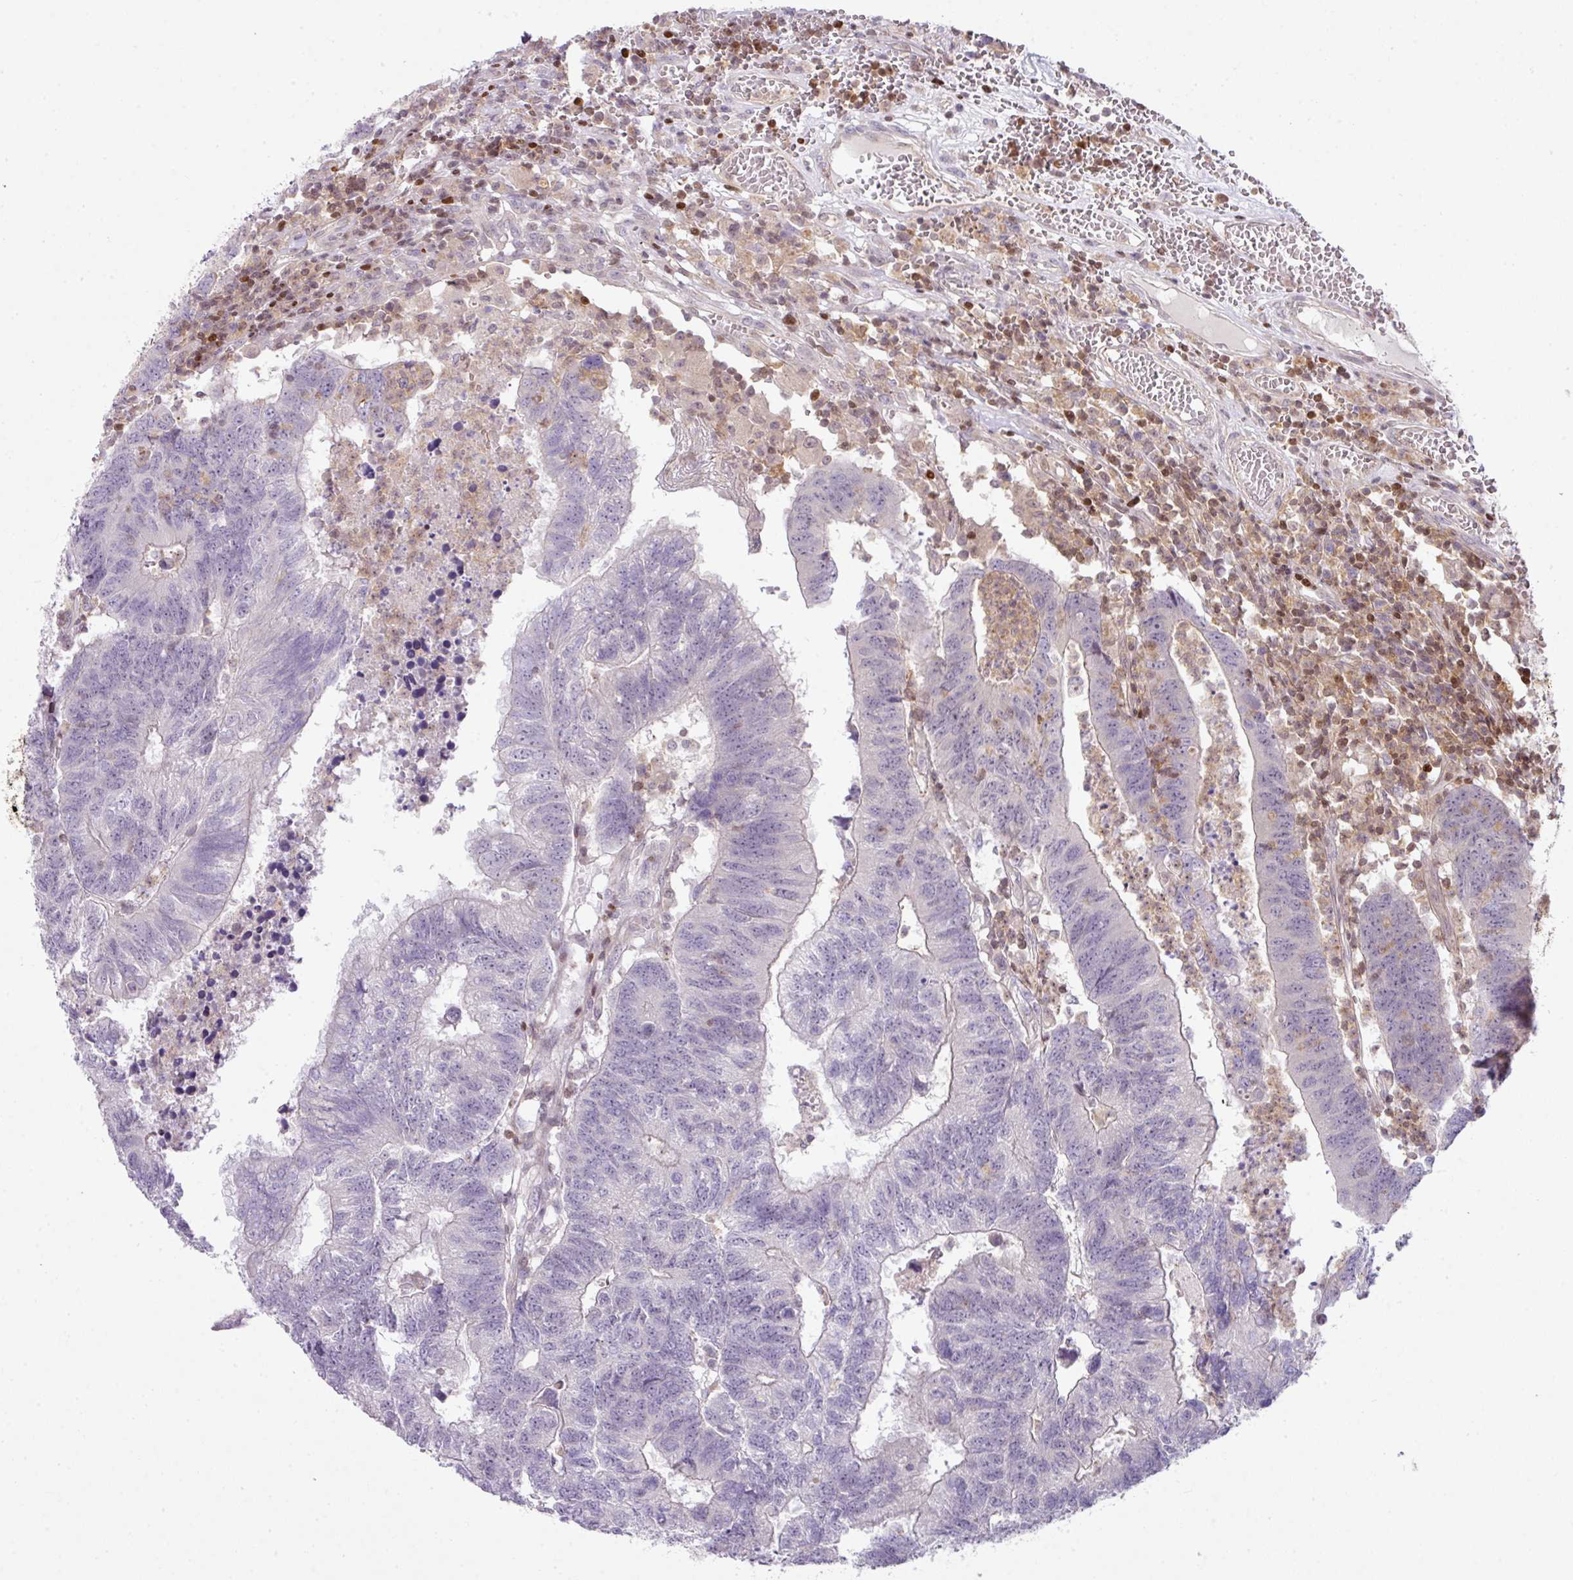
{"staining": {"intensity": "negative", "quantity": "none", "location": "none"}, "tissue": "colorectal cancer", "cell_type": "Tumor cells", "image_type": "cancer", "snomed": [{"axis": "morphology", "description": "Adenocarcinoma, NOS"}, {"axis": "topography", "description": "Colon"}], "caption": "This is an immunohistochemistry image of colorectal cancer. There is no positivity in tumor cells.", "gene": "STAT5A", "patient": {"sex": "female", "age": 48}}